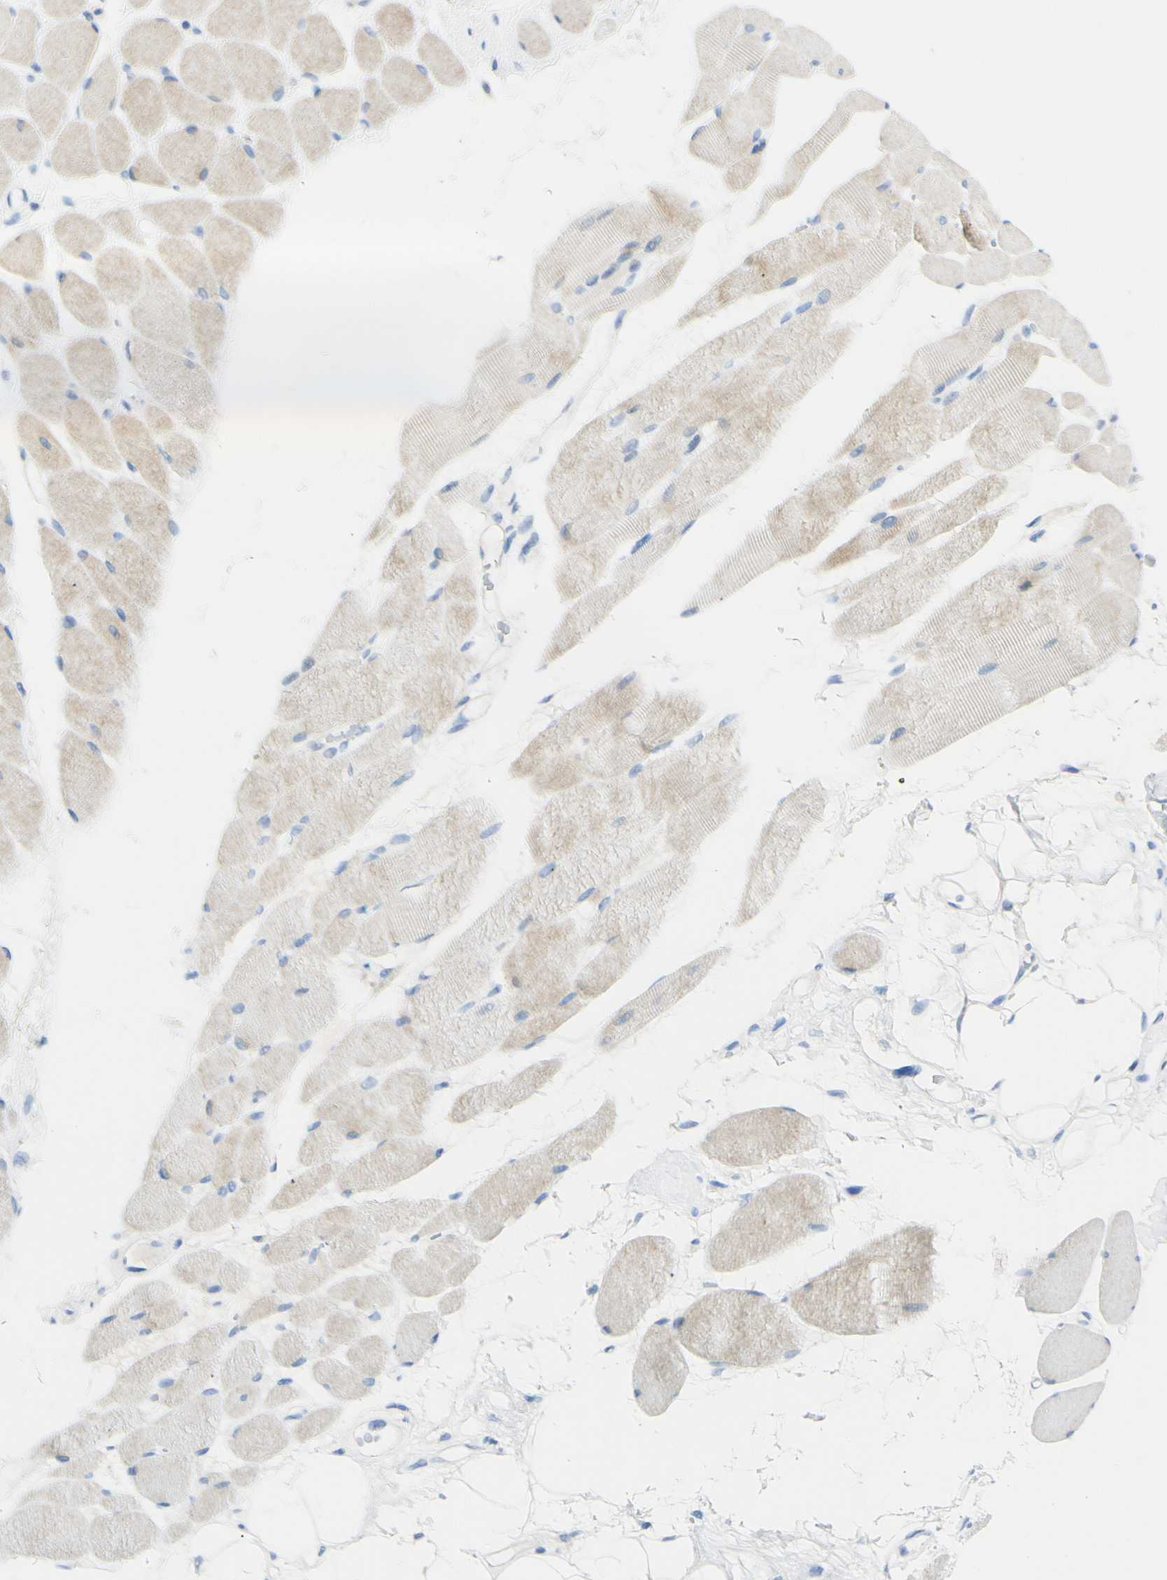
{"staining": {"intensity": "weak", "quantity": ">75%", "location": "cytoplasmic/membranous"}, "tissue": "skeletal muscle", "cell_type": "Myocytes", "image_type": "normal", "snomed": [{"axis": "morphology", "description": "Normal tissue, NOS"}, {"axis": "topography", "description": "Skeletal muscle"}, {"axis": "topography", "description": "Peripheral nerve tissue"}], "caption": "High-magnification brightfield microscopy of benign skeletal muscle stained with DAB (3,3'-diaminobenzidine) (brown) and counterstained with hematoxylin (blue). myocytes exhibit weak cytoplasmic/membranous staining is present in approximately>75% of cells.", "gene": "PIGR", "patient": {"sex": "female", "age": 84}}